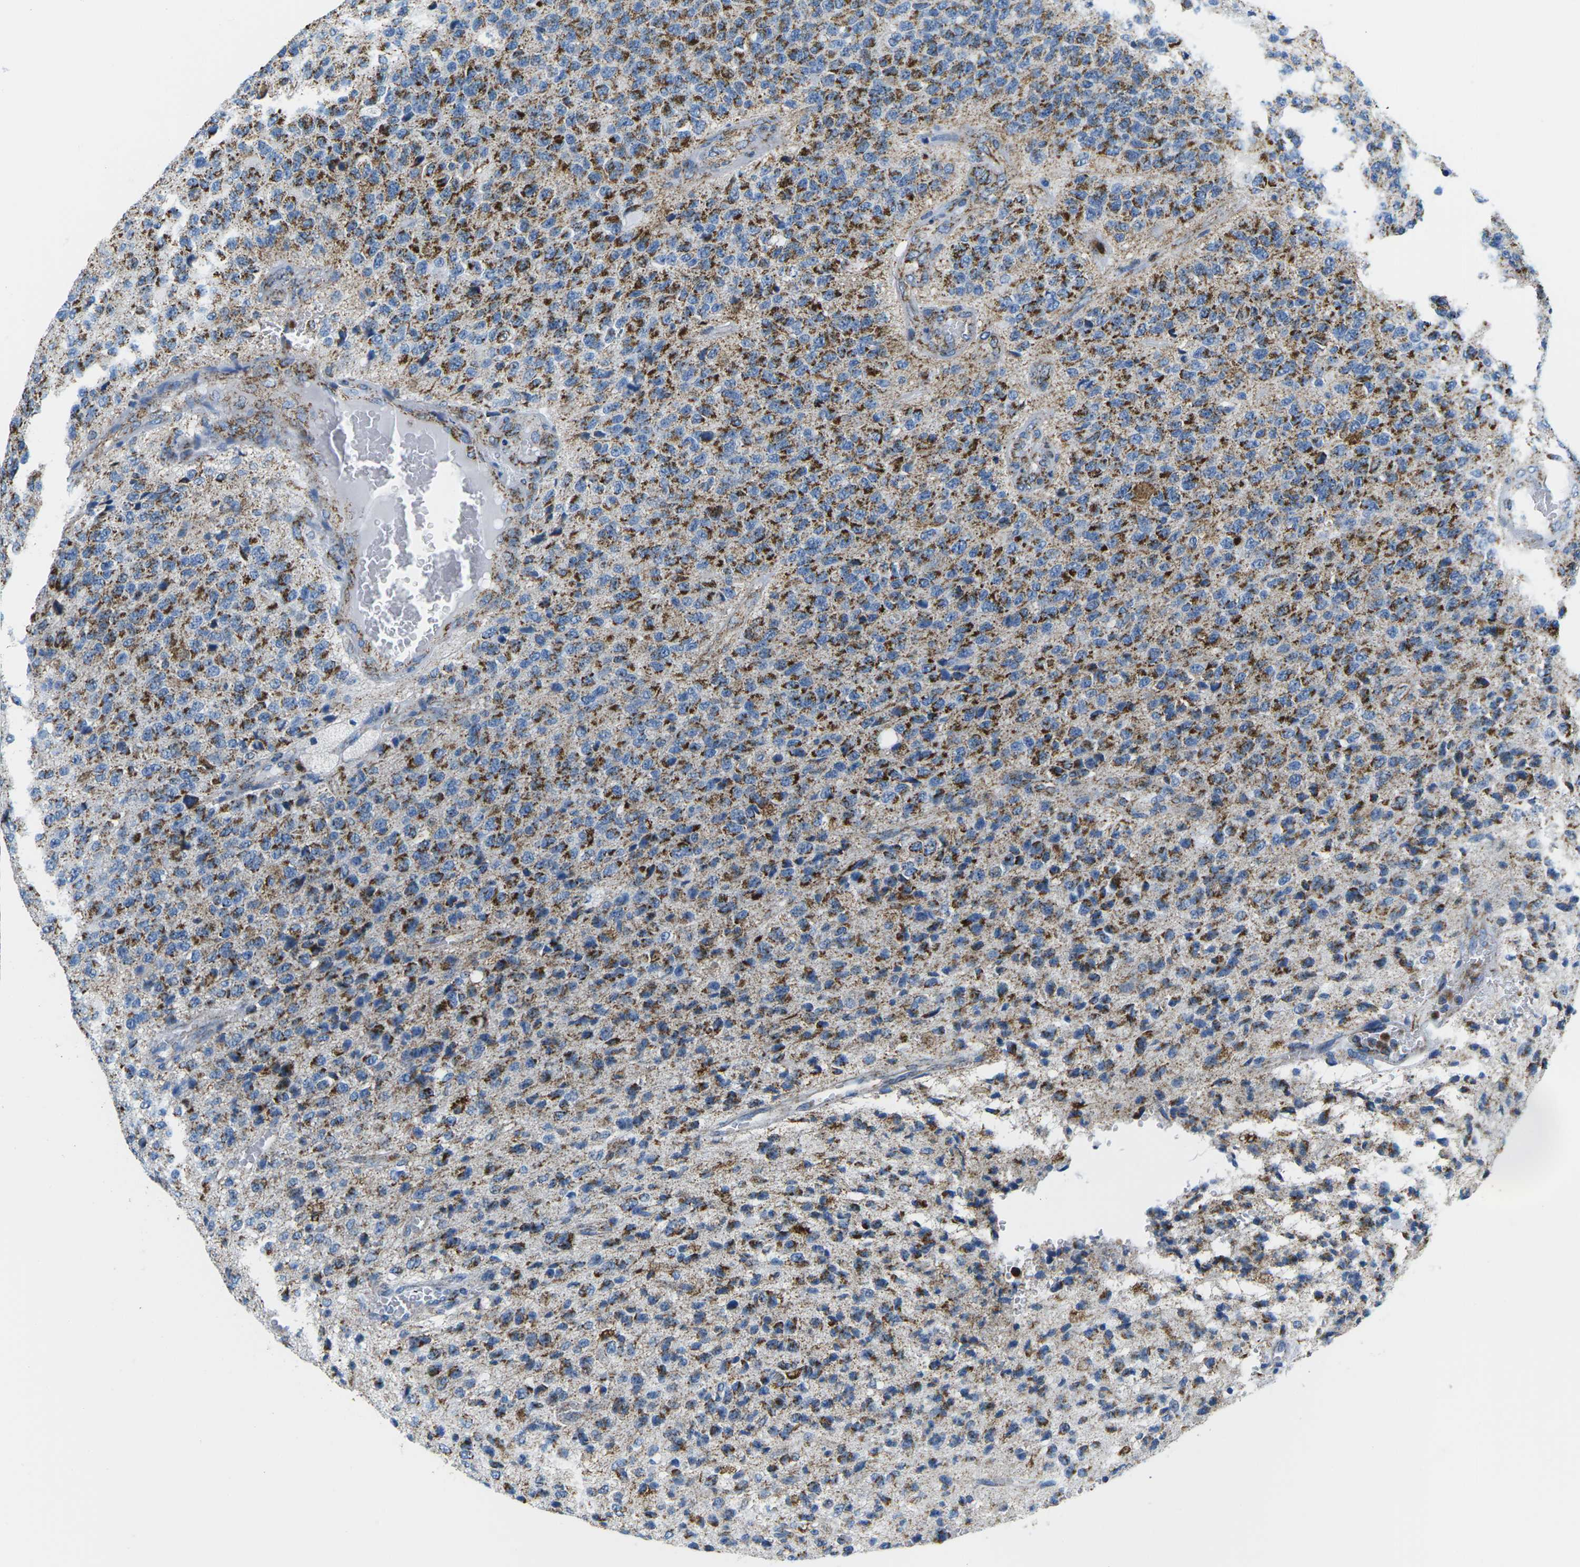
{"staining": {"intensity": "strong", "quantity": ">75%", "location": "cytoplasmic/membranous"}, "tissue": "glioma", "cell_type": "Tumor cells", "image_type": "cancer", "snomed": [{"axis": "morphology", "description": "Glioma, malignant, High grade"}, {"axis": "topography", "description": "pancreas cauda"}], "caption": "Immunohistochemistry histopathology image of neoplastic tissue: human malignant high-grade glioma stained using immunohistochemistry (IHC) exhibits high levels of strong protein expression localized specifically in the cytoplasmic/membranous of tumor cells, appearing as a cytoplasmic/membranous brown color.", "gene": "COX6C", "patient": {"sex": "male", "age": 60}}